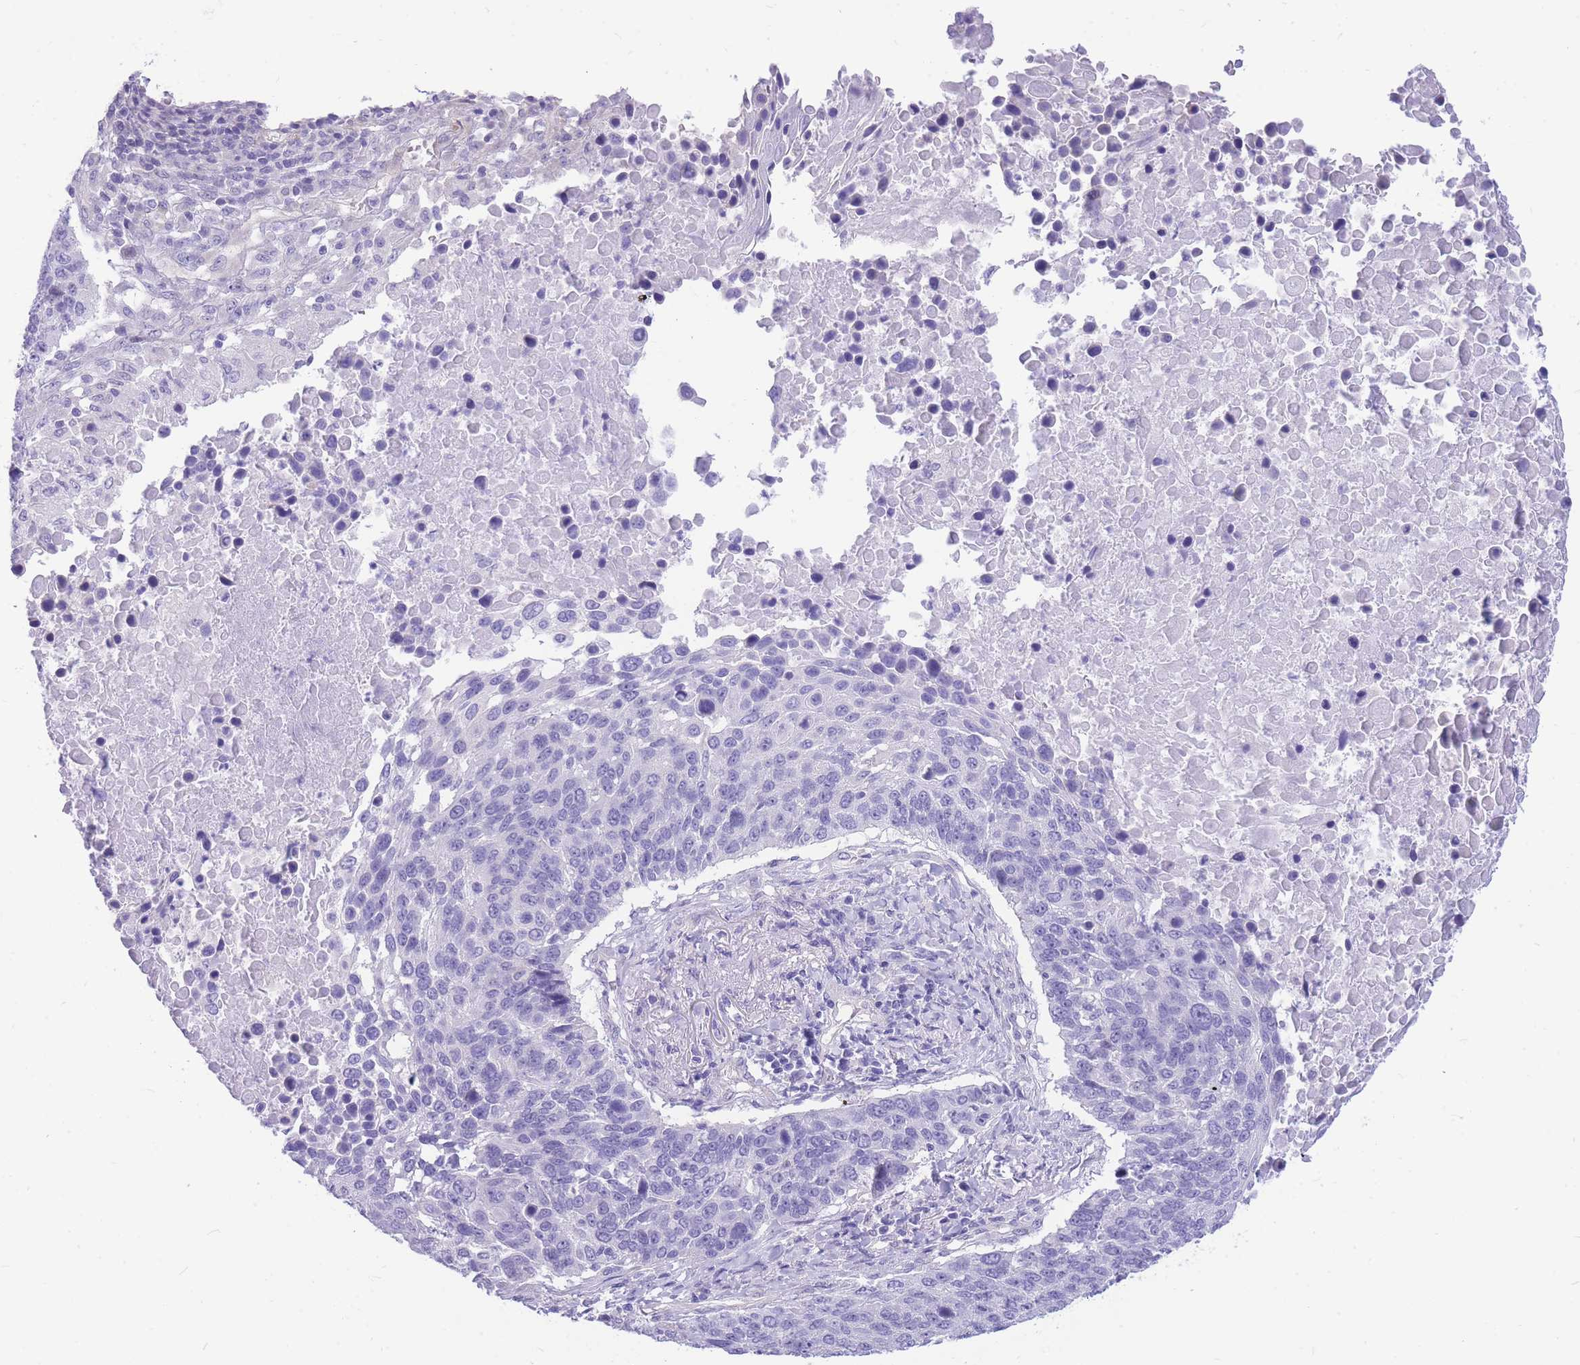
{"staining": {"intensity": "negative", "quantity": "none", "location": "none"}, "tissue": "lung cancer", "cell_type": "Tumor cells", "image_type": "cancer", "snomed": [{"axis": "morphology", "description": "Normal tissue, NOS"}, {"axis": "morphology", "description": "Squamous cell carcinoma, NOS"}, {"axis": "topography", "description": "Lymph node"}, {"axis": "topography", "description": "Lung"}], "caption": "Lung cancer was stained to show a protein in brown. There is no significant positivity in tumor cells.", "gene": "ZNF311", "patient": {"sex": "male", "age": 66}}